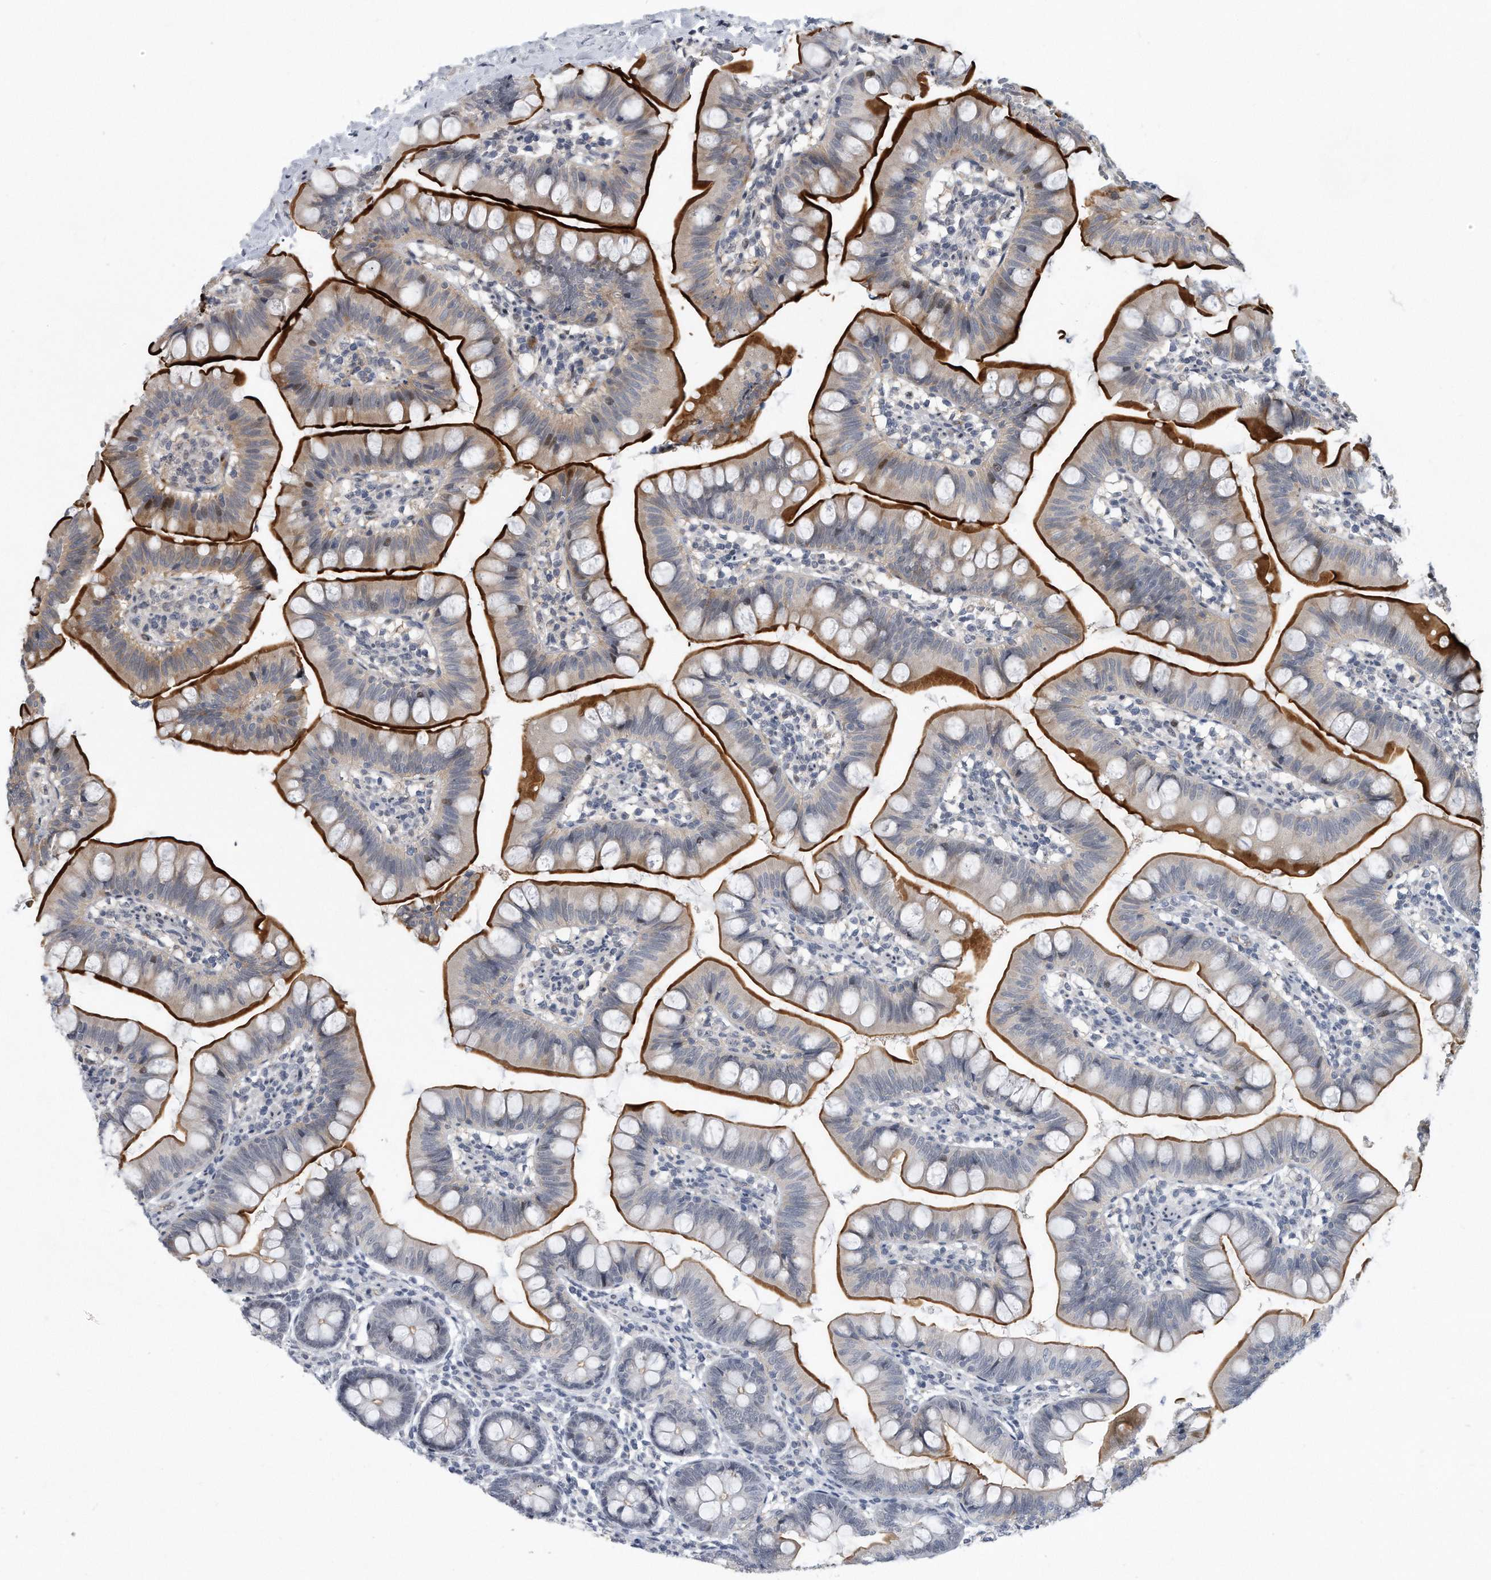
{"staining": {"intensity": "strong", "quantity": ">75%", "location": "cytoplasmic/membranous"}, "tissue": "small intestine", "cell_type": "Glandular cells", "image_type": "normal", "snomed": [{"axis": "morphology", "description": "Normal tissue, NOS"}, {"axis": "topography", "description": "Small intestine"}], "caption": "The micrograph shows a brown stain indicating the presence of a protein in the cytoplasmic/membranous of glandular cells in small intestine.", "gene": "PGBD2", "patient": {"sex": "male", "age": 7}}